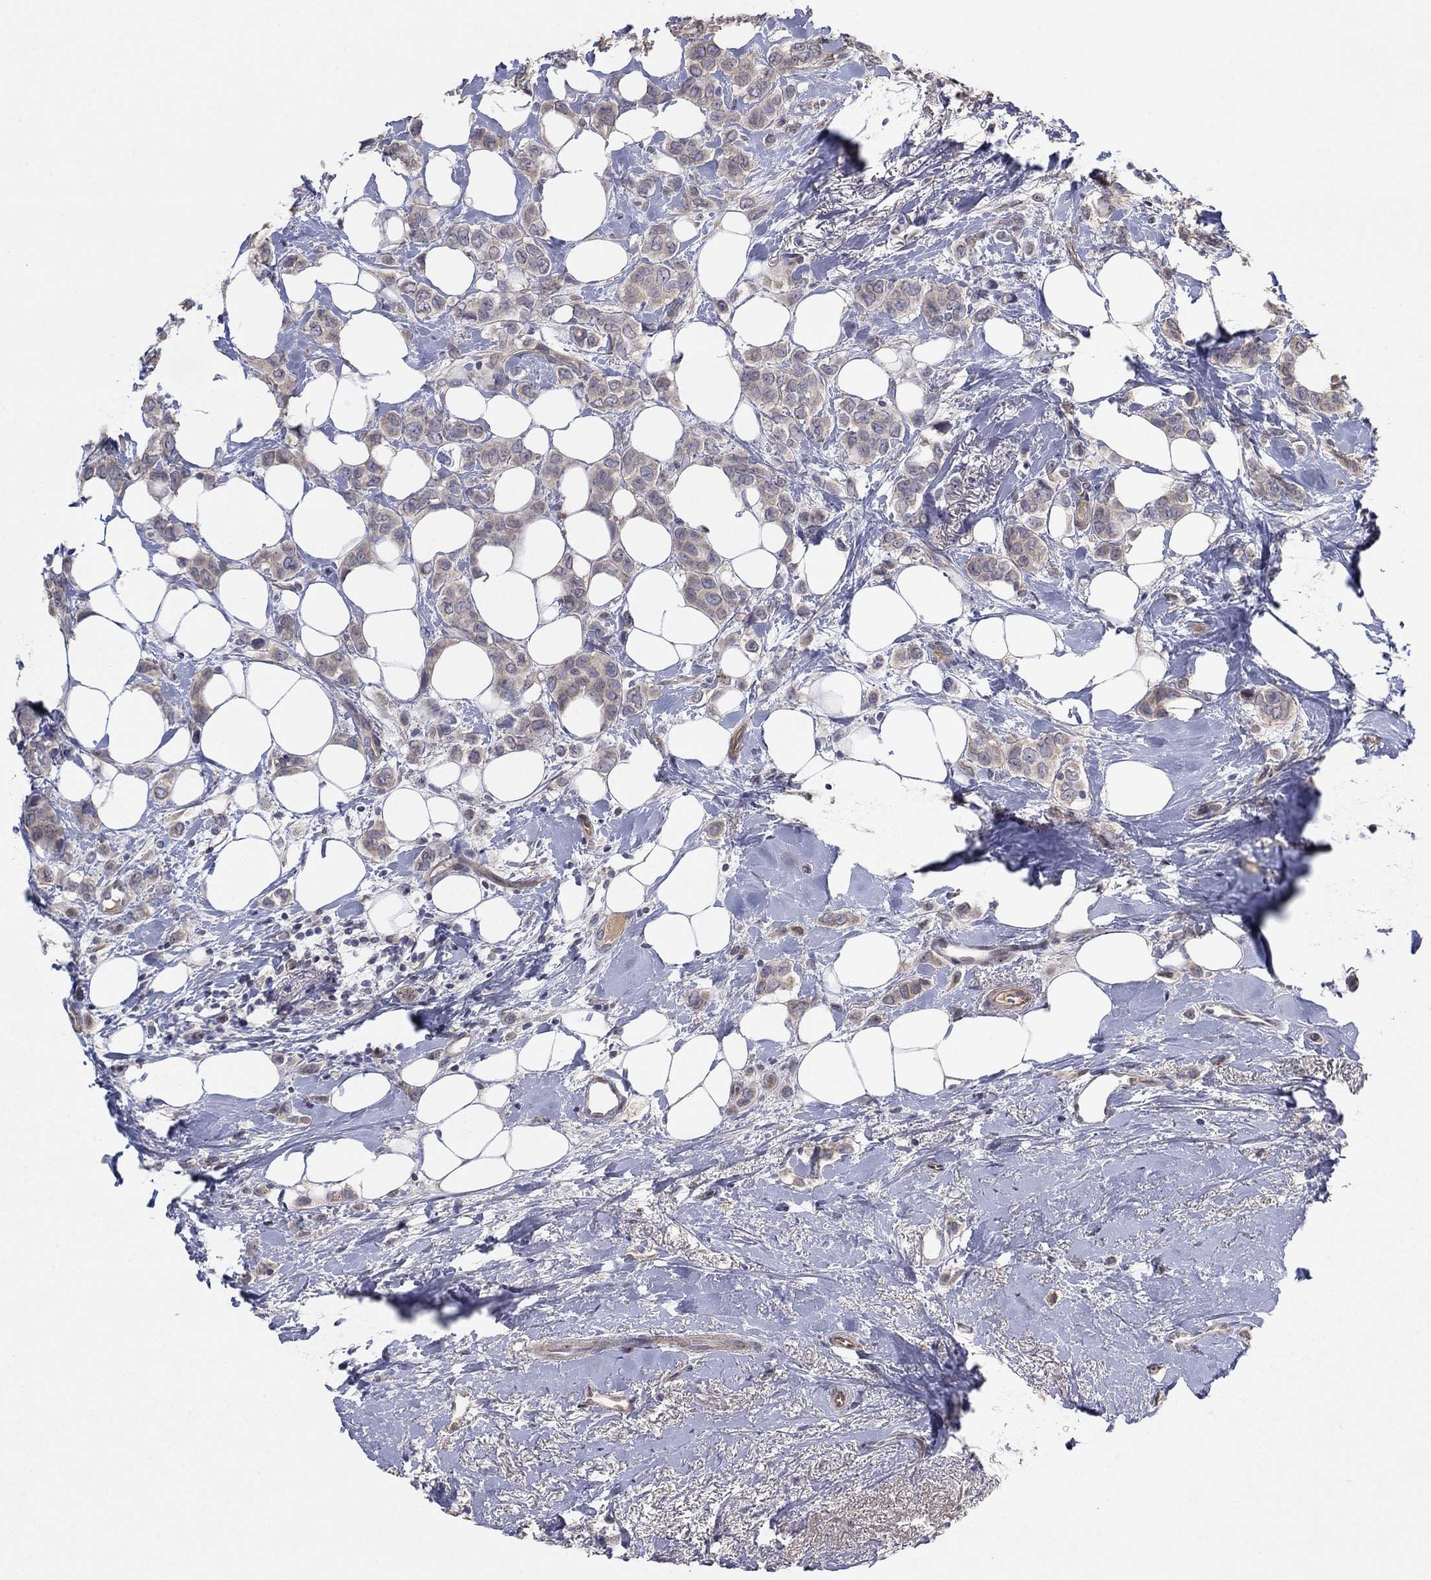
{"staining": {"intensity": "weak", "quantity": ">75%", "location": "cytoplasmic/membranous"}, "tissue": "breast cancer", "cell_type": "Tumor cells", "image_type": "cancer", "snomed": [{"axis": "morphology", "description": "Lobular carcinoma"}, {"axis": "topography", "description": "Breast"}], "caption": "Protein expression by immunohistochemistry (IHC) reveals weak cytoplasmic/membranous staining in approximately >75% of tumor cells in breast lobular carcinoma.", "gene": "AMN1", "patient": {"sex": "female", "age": 66}}